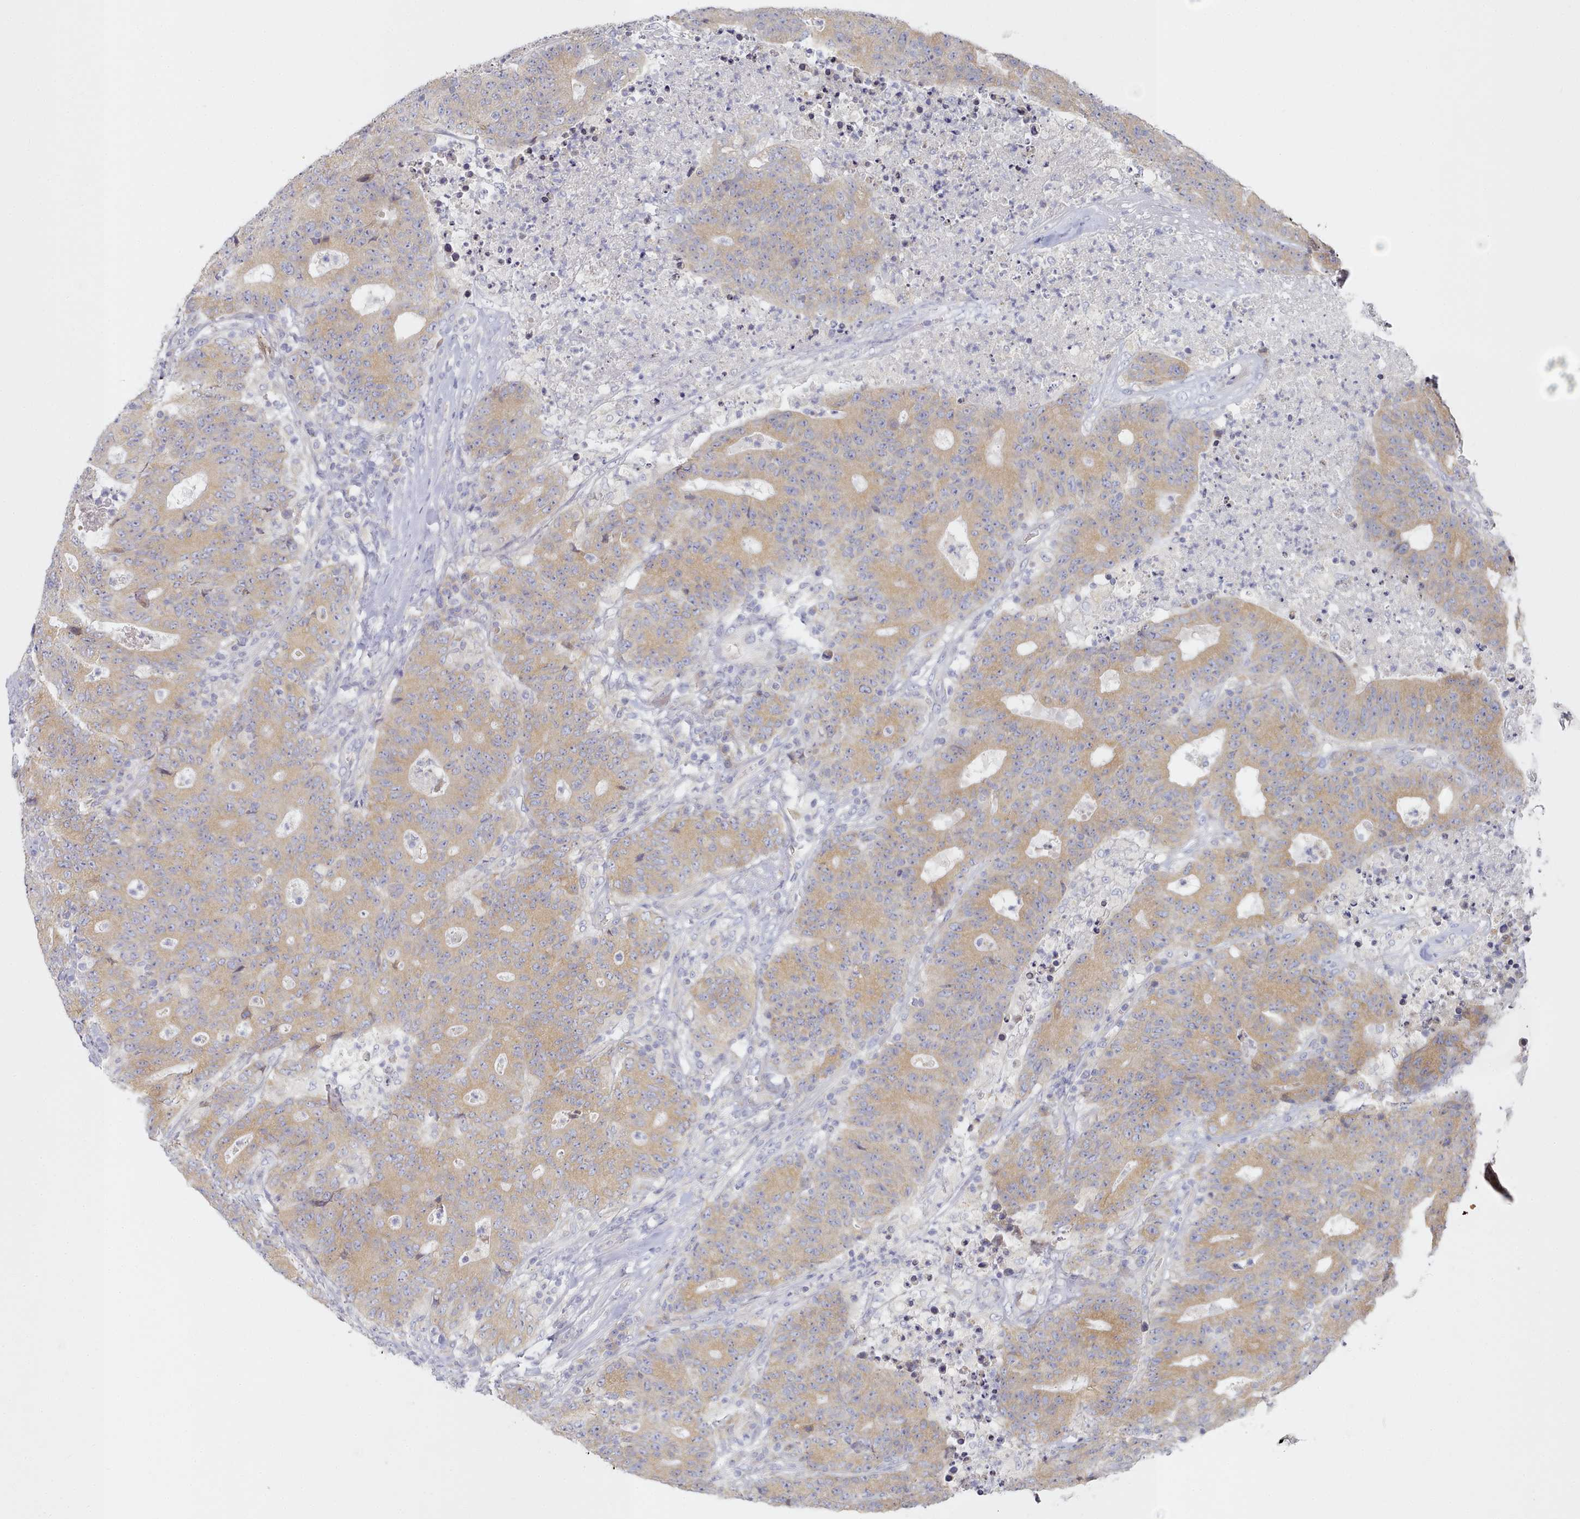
{"staining": {"intensity": "moderate", "quantity": ">75%", "location": "cytoplasmic/membranous"}, "tissue": "colorectal cancer", "cell_type": "Tumor cells", "image_type": "cancer", "snomed": [{"axis": "morphology", "description": "Adenocarcinoma, NOS"}, {"axis": "topography", "description": "Colon"}], "caption": "A brown stain highlights moderate cytoplasmic/membranous positivity of a protein in colorectal adenocarcinoma tumor cells.", "gene": "TYW1B", "patient": {"sex": "female", "age": 75}}